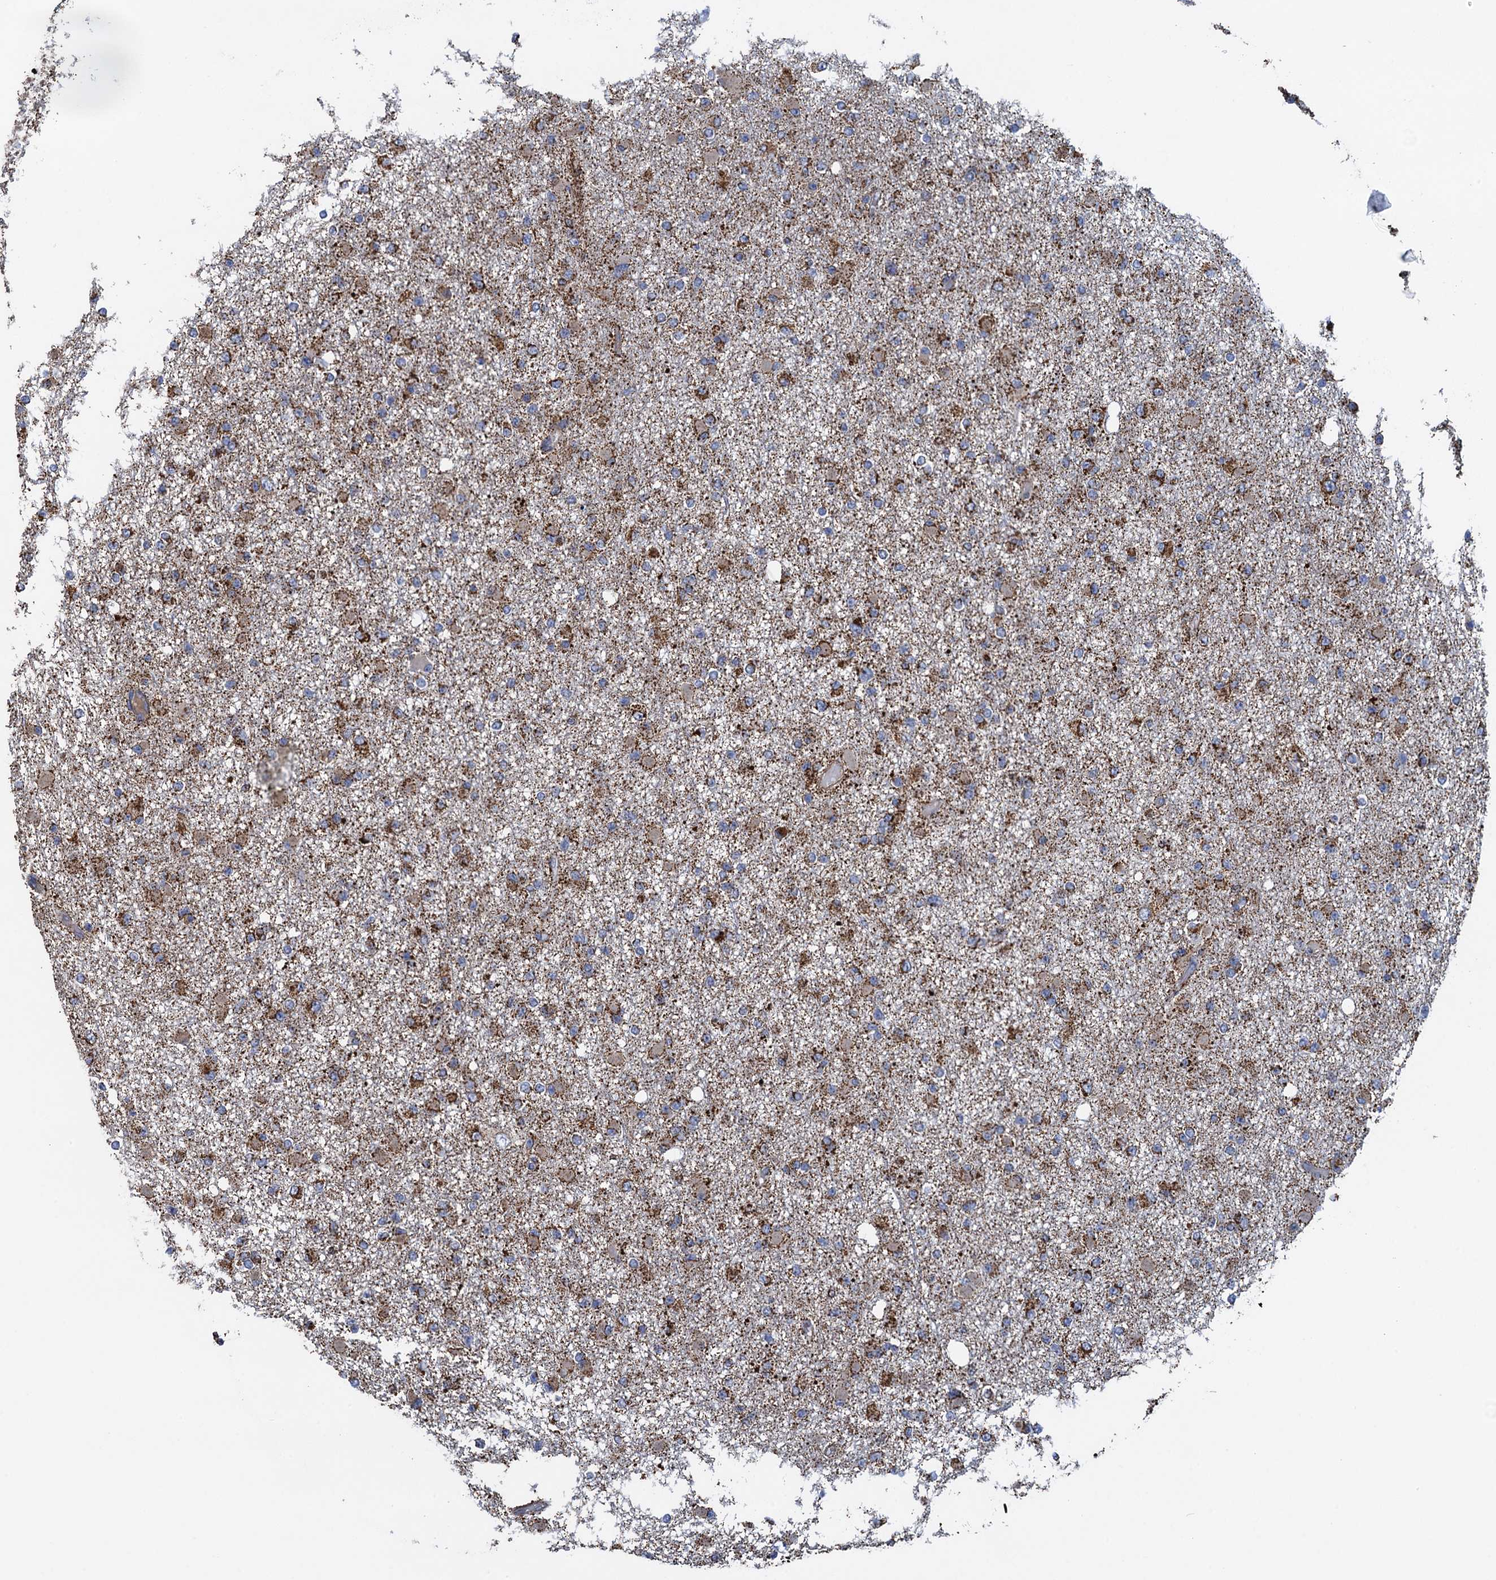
{"staining": {"intensity": "moderate", "quantity": "25%-75%", "location": "cytoplasmic/membranous"}, "tissue": "glioma", "cell_type": "Tumor cells", "image_type": "cancer", "snomed": [{"axis": "morphology", "description": "Glioma, malignant, Low grade"}, {"axis": "topography", "description": "Brain"}], "caption": "Moderate cytoplasmic/membranous protein expression is appreciated in about 25%-75% of tumor cells in glioma. The protein of interest is stained brown, and the nuclei are stained in blue (DAB IHC with brightfield microscopy, high magnification).", "gene": "GCSH", "patient": {"sex": "female", "age": 22}}